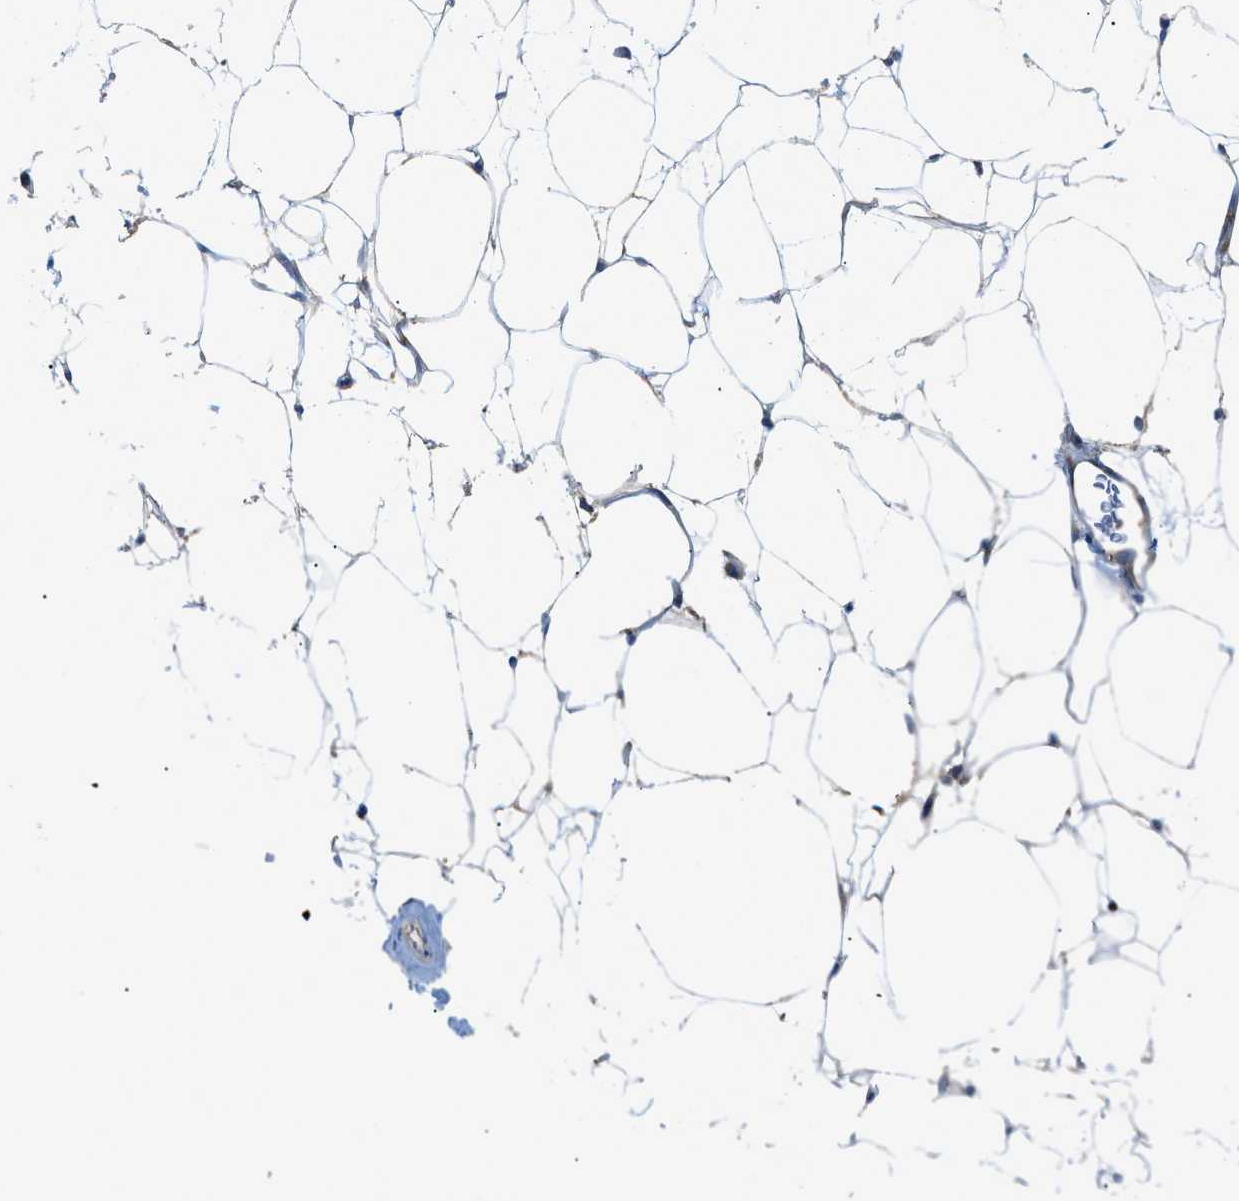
{"staining": {"intensity": "moderate", "quantity": "25%-75%", "location": "cytoplasmic/membranous"}, "tissue": "adipose tissue", "cell_type": "Adipocytes", "image_type": "normal", "snomed": [{"axis": "morphology", "description": "Normal tissue, NOS"}, {"axis": "topography", "description": "Breast"}, {"axis": "topography", "description": "Soft tissue"}], "caption": "The histopathology image displays immunohistochemical staining of unremarkable adipose tissue. There is moderate cytoplasmic/membranous staining is appreciated in about 25%-75% of adipocytes.", "gene": "GPAT4", "patient": {"sex": "female", "age": 75}}